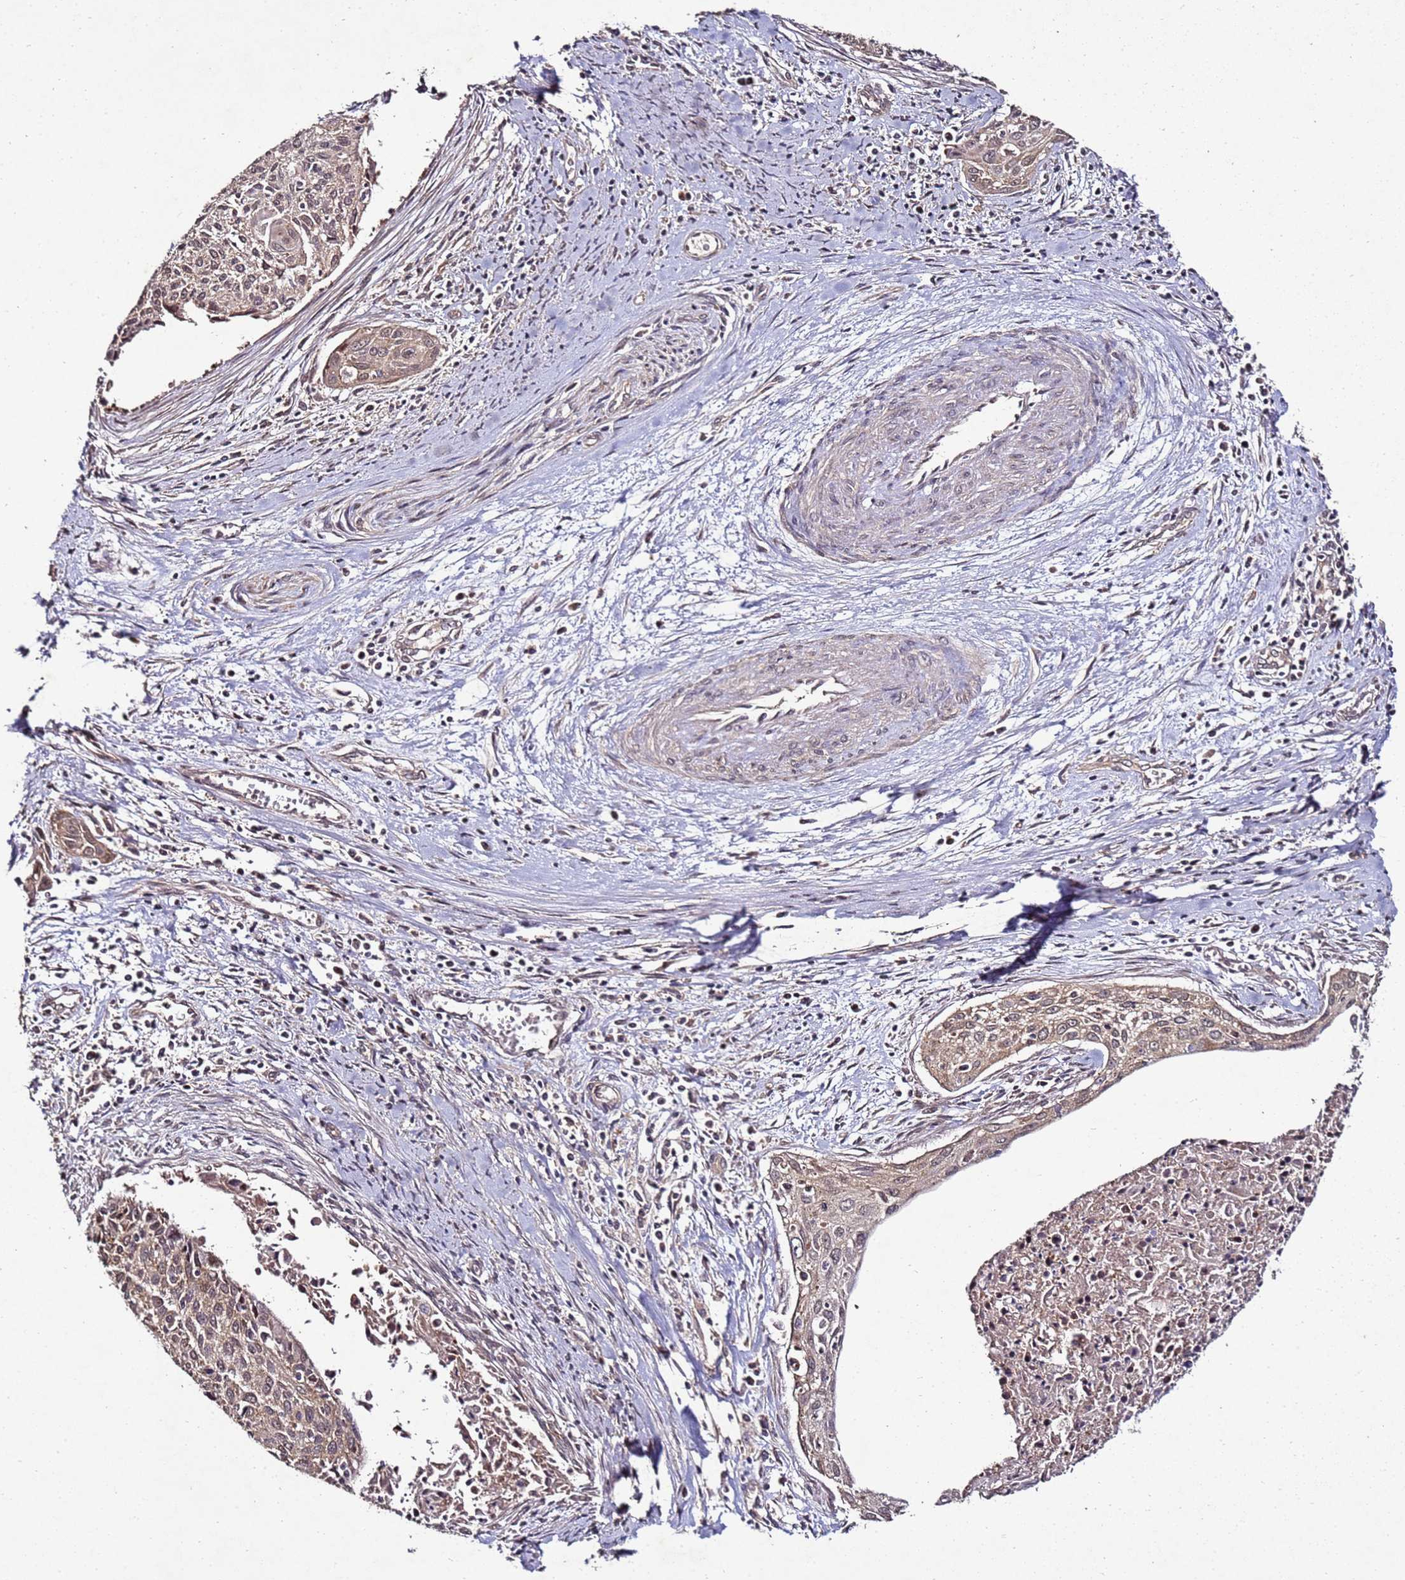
{"staining": {"intensity": "weak", "quantity": "<25%", "location": "cytoplasmic/membranous"}, "tissue": "cervical cancer", "cell_type": "Tumor cells", "image_type": "cancer", "snomed": [{"axis": "morphology", "description": "Squamous cell carcinoma, NOS"}, {"axis": "topography", "description": "Cervix"}], "caption": "Cervical cancer was stained to show a protein in brown. There is no significant positivity in tumor cells.", "gene": "ANKRD17", "patient": {"sex": "female", "age": 55}}